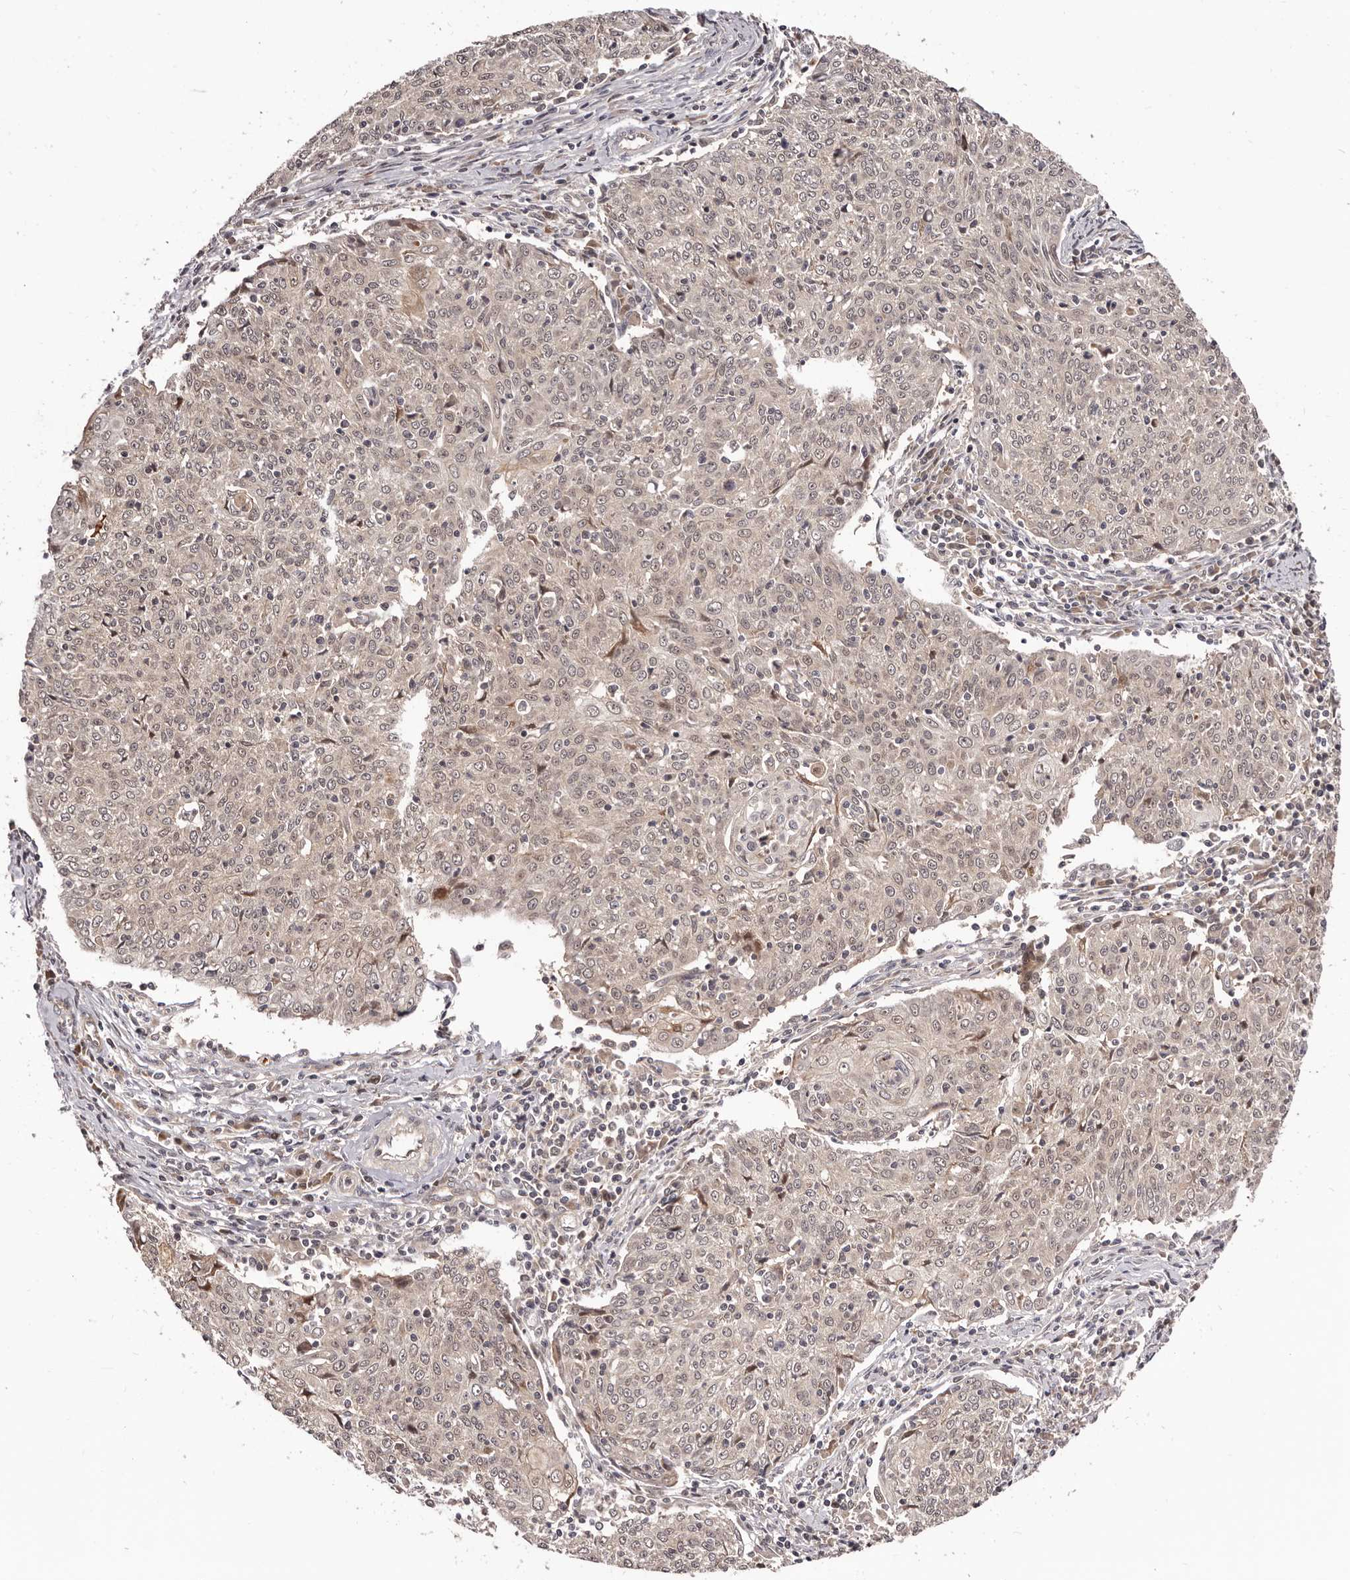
{"staining": {"intensity": "weak", "quantity": "25%-75%", "location": "nuclear"}, "tissue": "cervical cancer", "cell_type": "Tumor cells", "image_type": "cancer", "snomed": [{"axis": "morphology", "description": "Squamous cell carcinoma, NOS"}, {"axis": "topography", "description": "Cervix"}], "caption": "Squamous cell carcinoma (cervical) tissue reveals weak nuclear expression in about 25%-75% of tumor cells", "gene": "MDP1", "patient": {"sex": "female", "age": 48}}